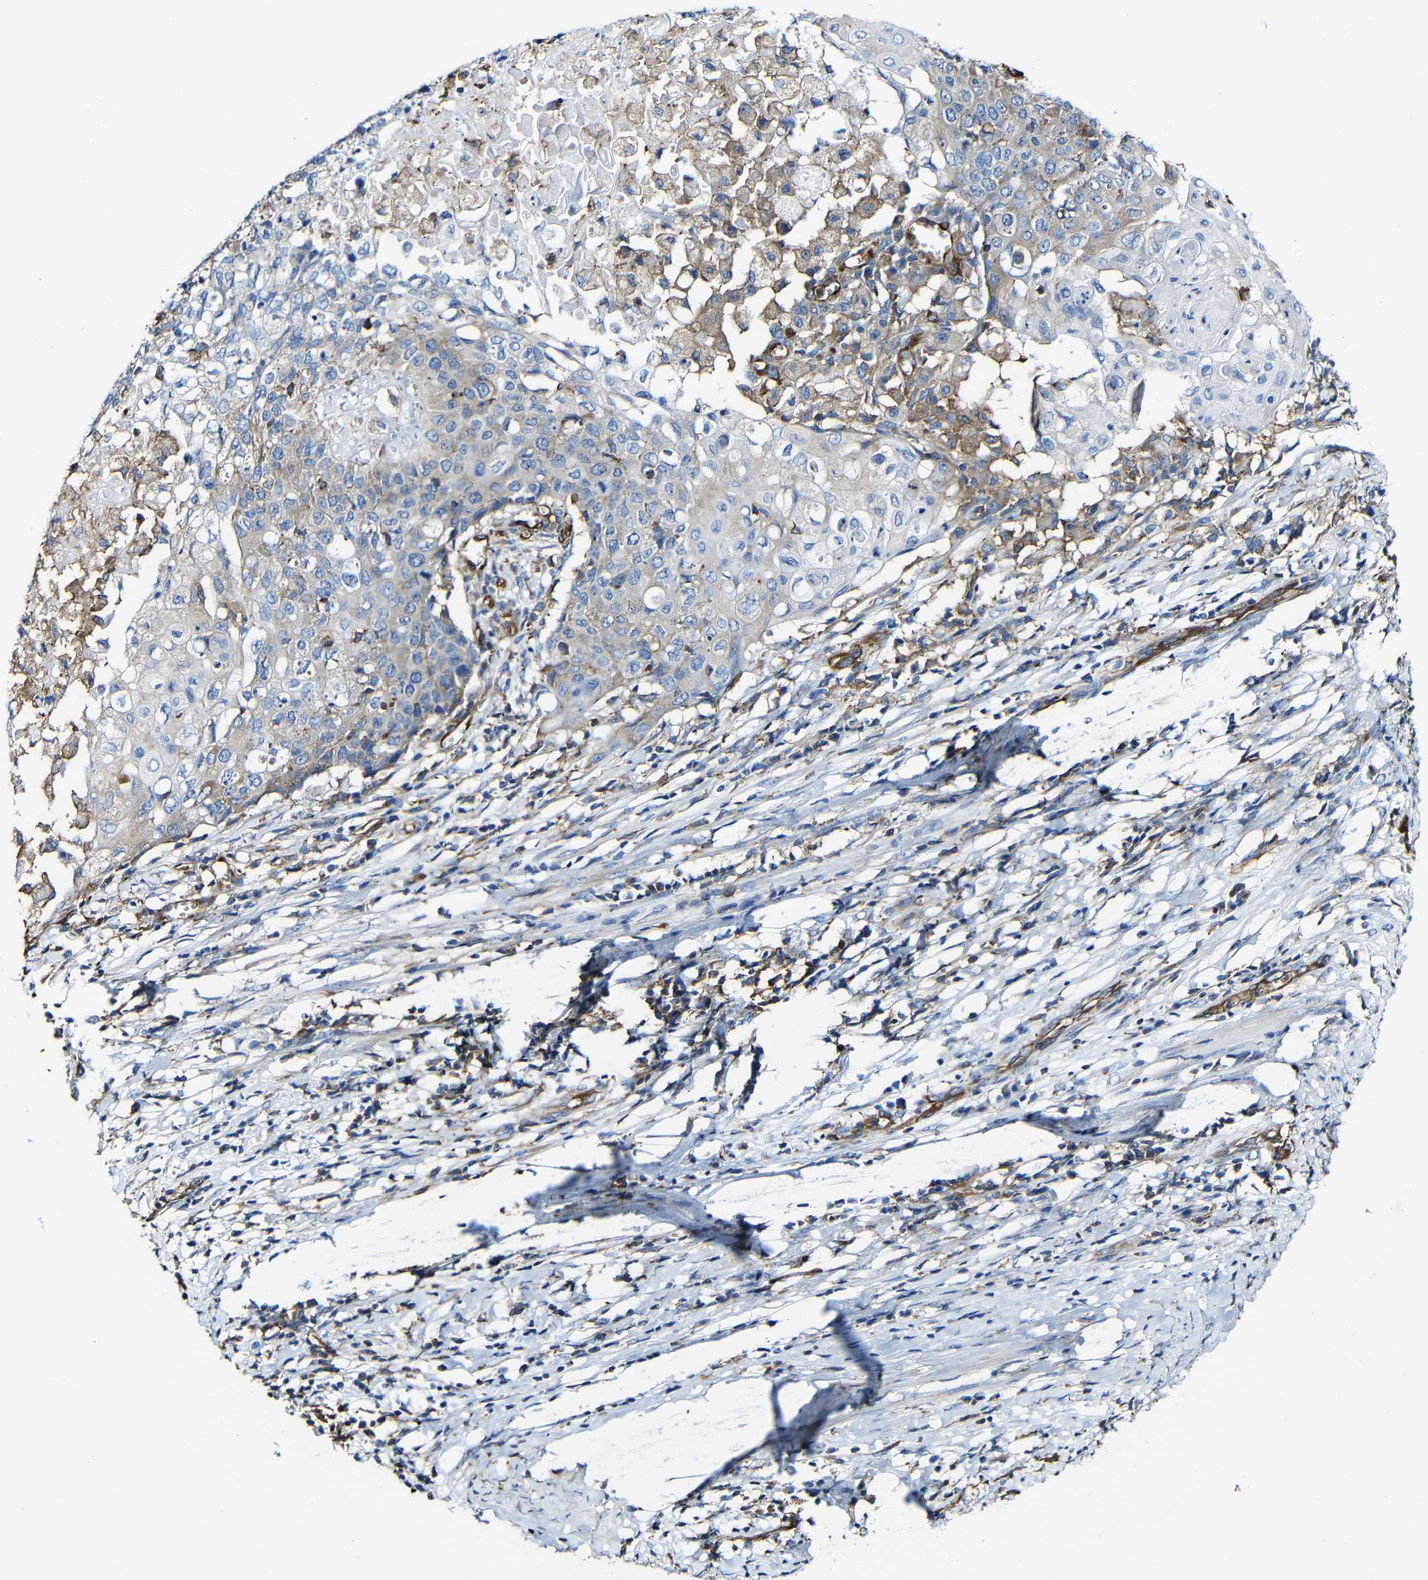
{"staining": {"intensity": "weak", "quantity": "<25%", "location": "cytoplasmic/membranous"}, "tissue": "cervical cancer", "cell_type": "Tumor cells", "image_type": "cancer", "snomed": [{"axis": "morphology", "description": "Squamous cell carcinoma, NOS"}, {"axis": "topography", "description": "Cervix"}], "caption": "A histopathology image of human cervical squamous cell carcinoma is negative for staining in tumor cells.", "gene": "MSN", "patient": {"sex": "female", "age": 39}}